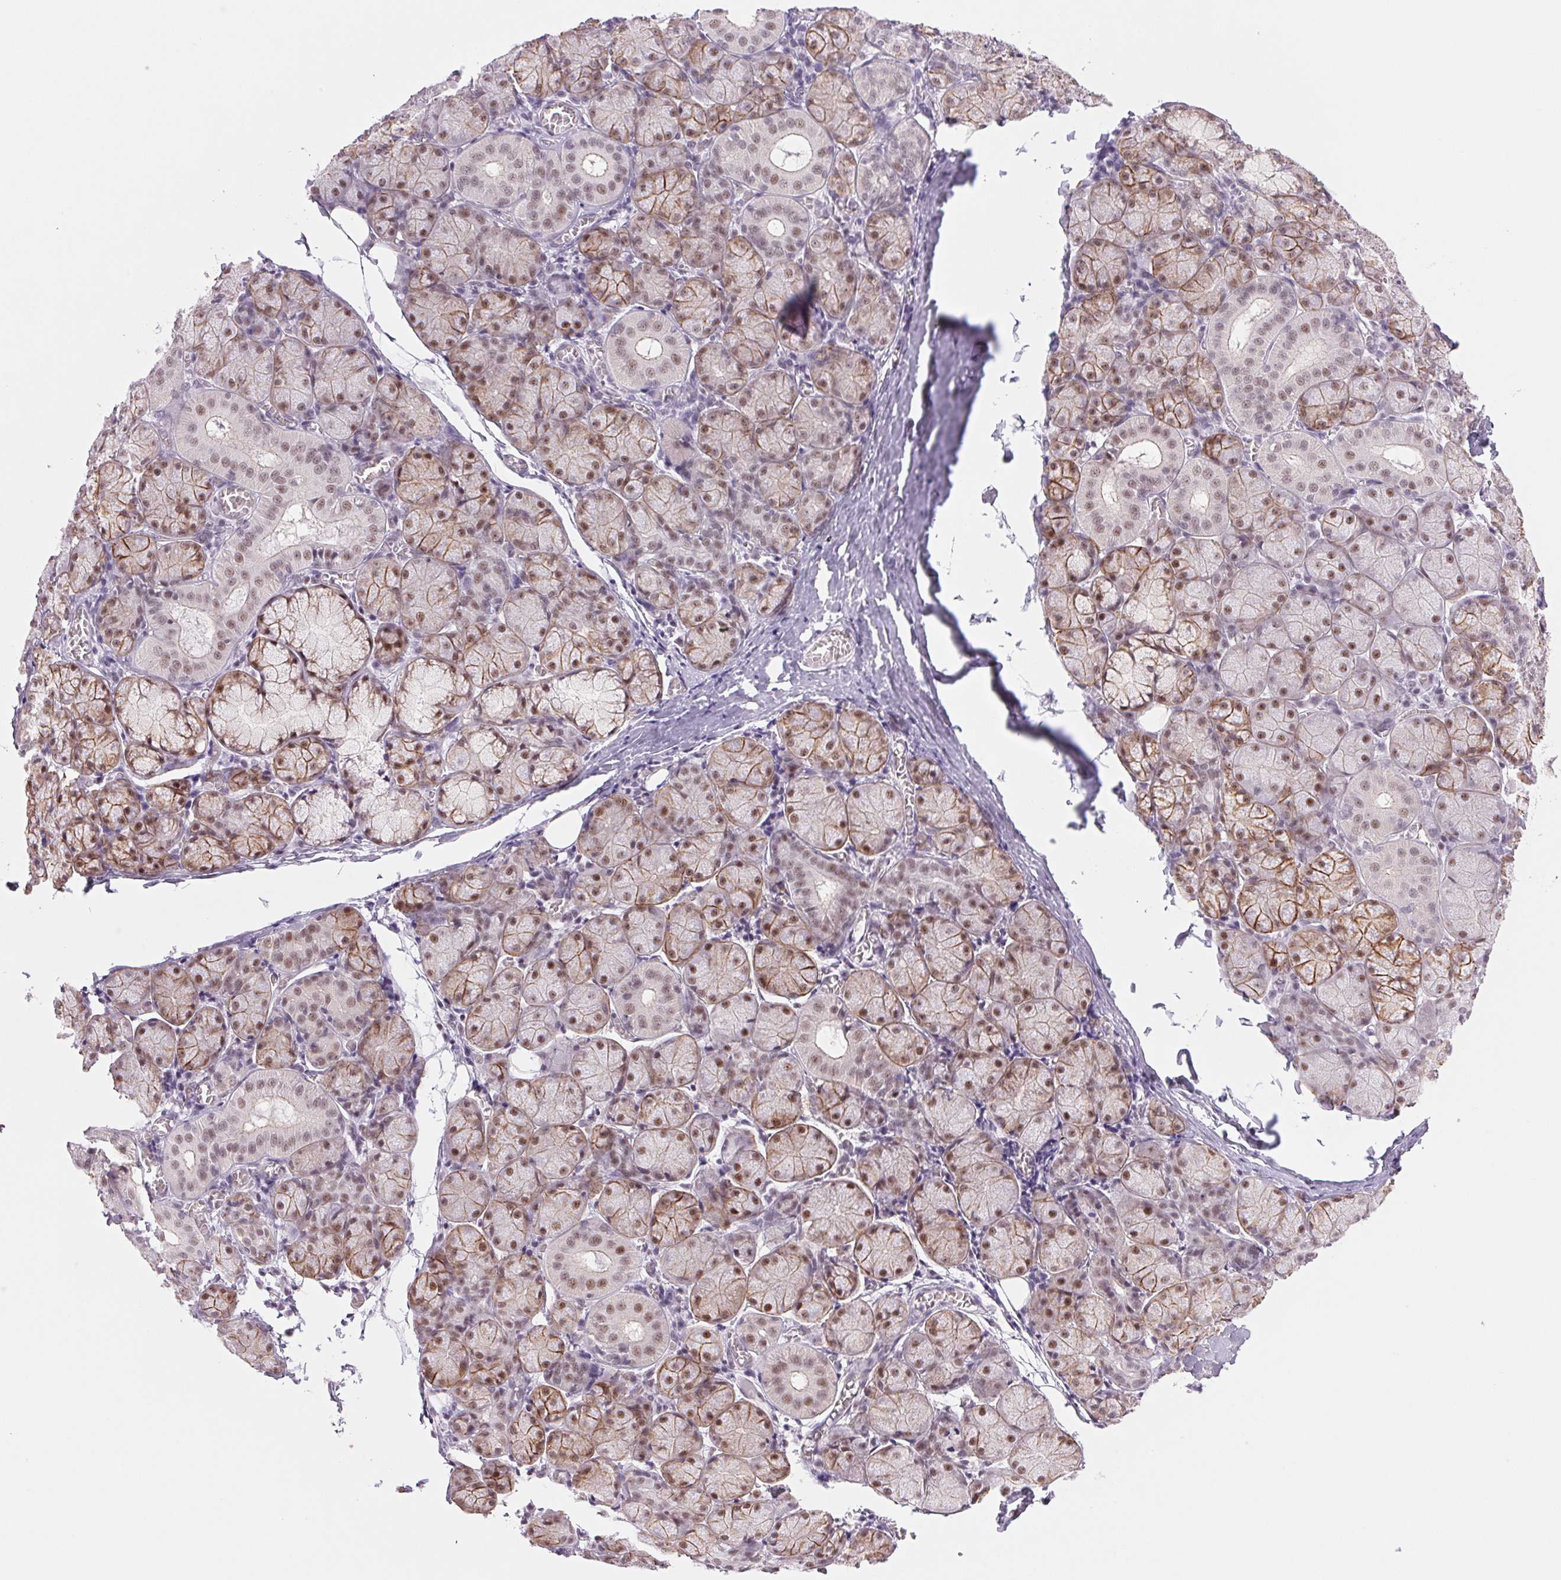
{"staining": {"intensity": "moderate", "quantity": "25%-75%", "location": "cytoplasmic/membranous,nuclear"}, "tissue": "salivary gland", "cell_type": "Glandular cells", "image_type": "normal", "snomed": [{"axis": "morphology", "description": "Normal tissue, NOS"}, {"axis": "topography", "description": "Salivary gland"}], "caption": "Immunohistochemical staining of unremarkable human salivary gland demonstrates moderate cytoplasmic/membranous,nuclear protein positivity in about 25%-75% of glandular cells. (Brightfield microscopy of DAB IHC at high magnification).", "gene": "ZC3H14", "patient": {"sex": "female", "age": 24}}